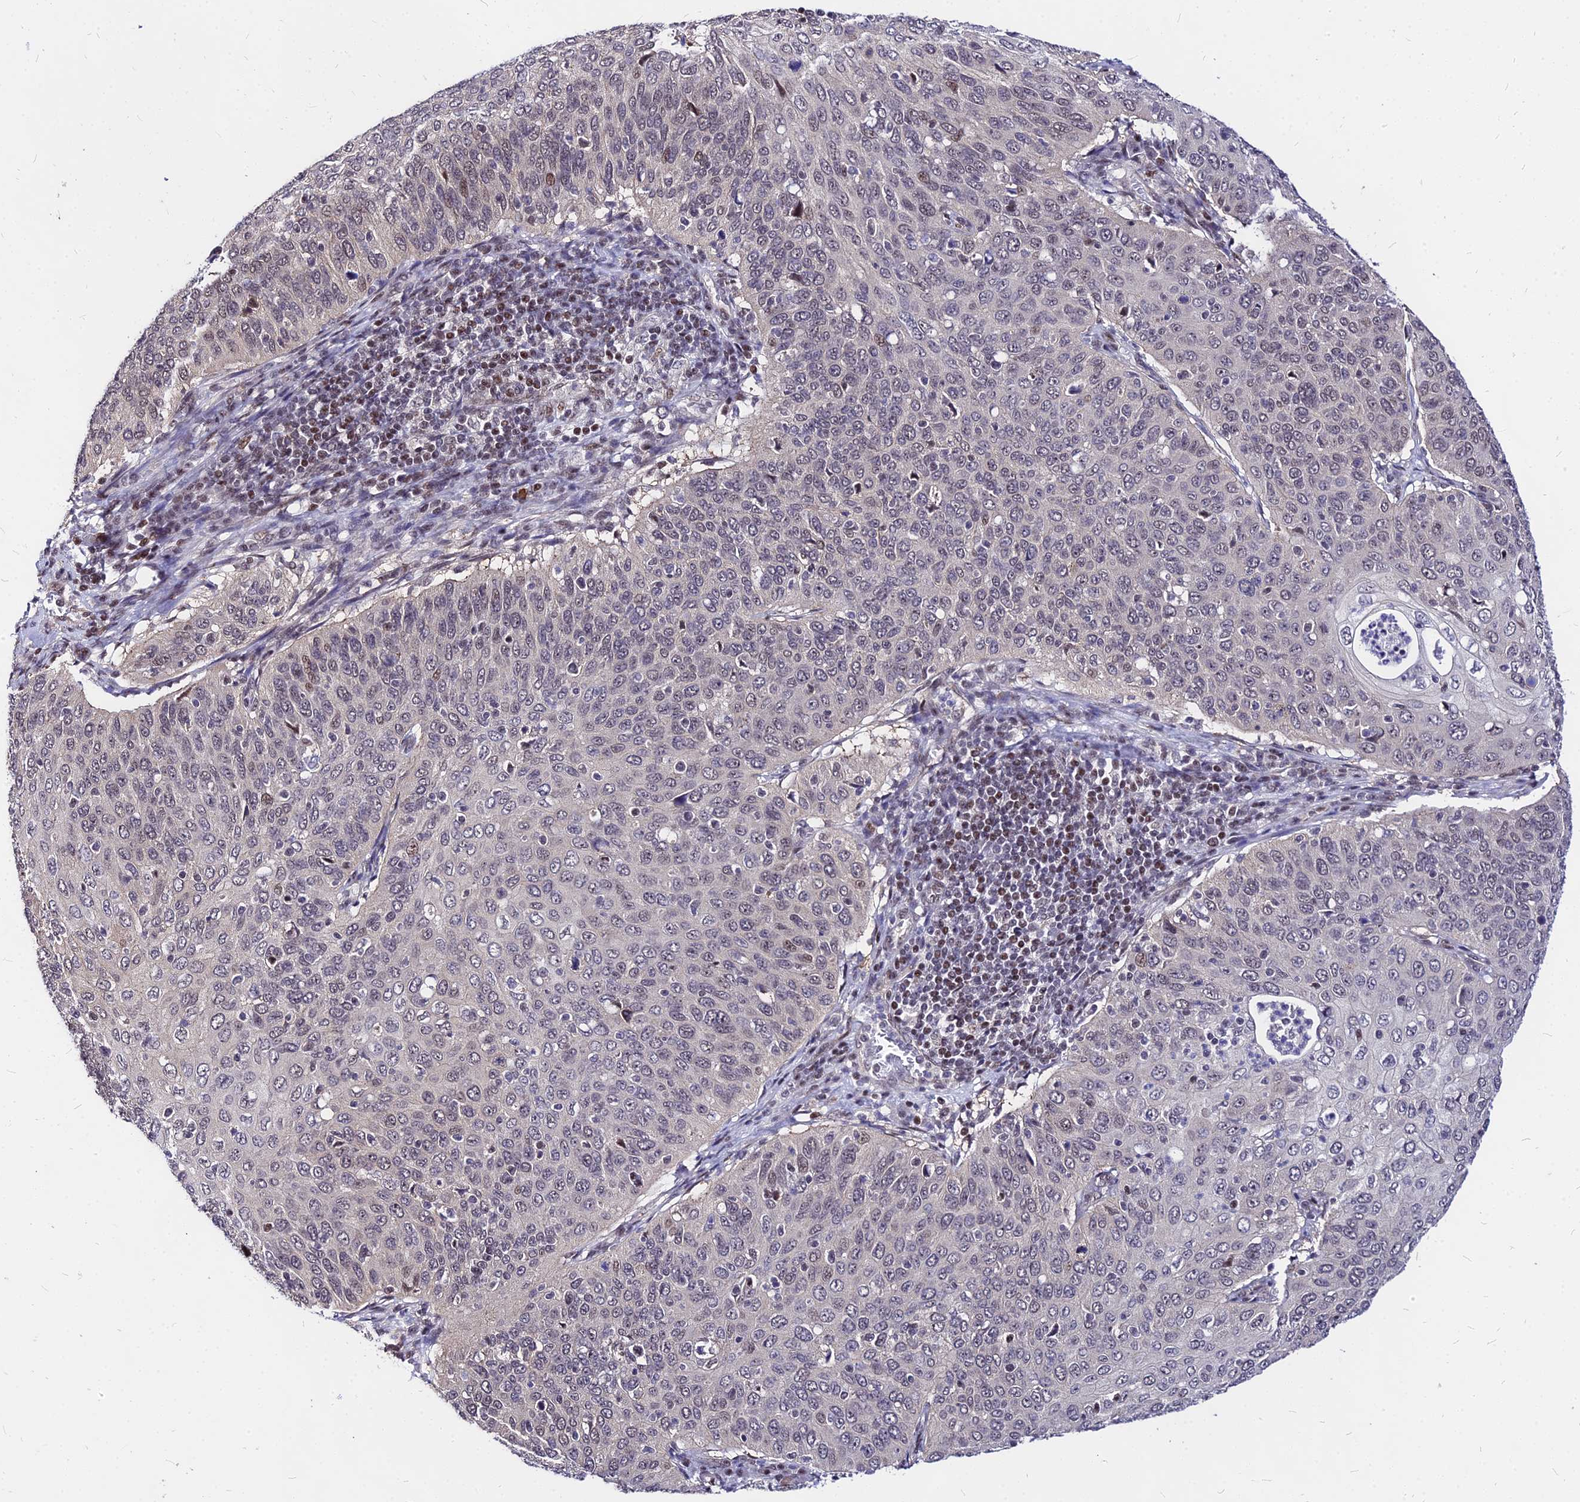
{"staining": {"intensity": "negative", "quantity": "none", "location": "none"}, "tissue": "cervical cancer", "cell_type": "Tumor cells", "image_type": "cancer", "snomed": [{"axis": "morphology", "description": "Squamous cell carcinoma, NOS"}, {"axis": "topography", "description": "Cervix"}], "caption": "Tumor cells are negative for protein expression in human cervical cancer.", "gene": "DDX55", "patient": {"sex": "female", "age": 36}}